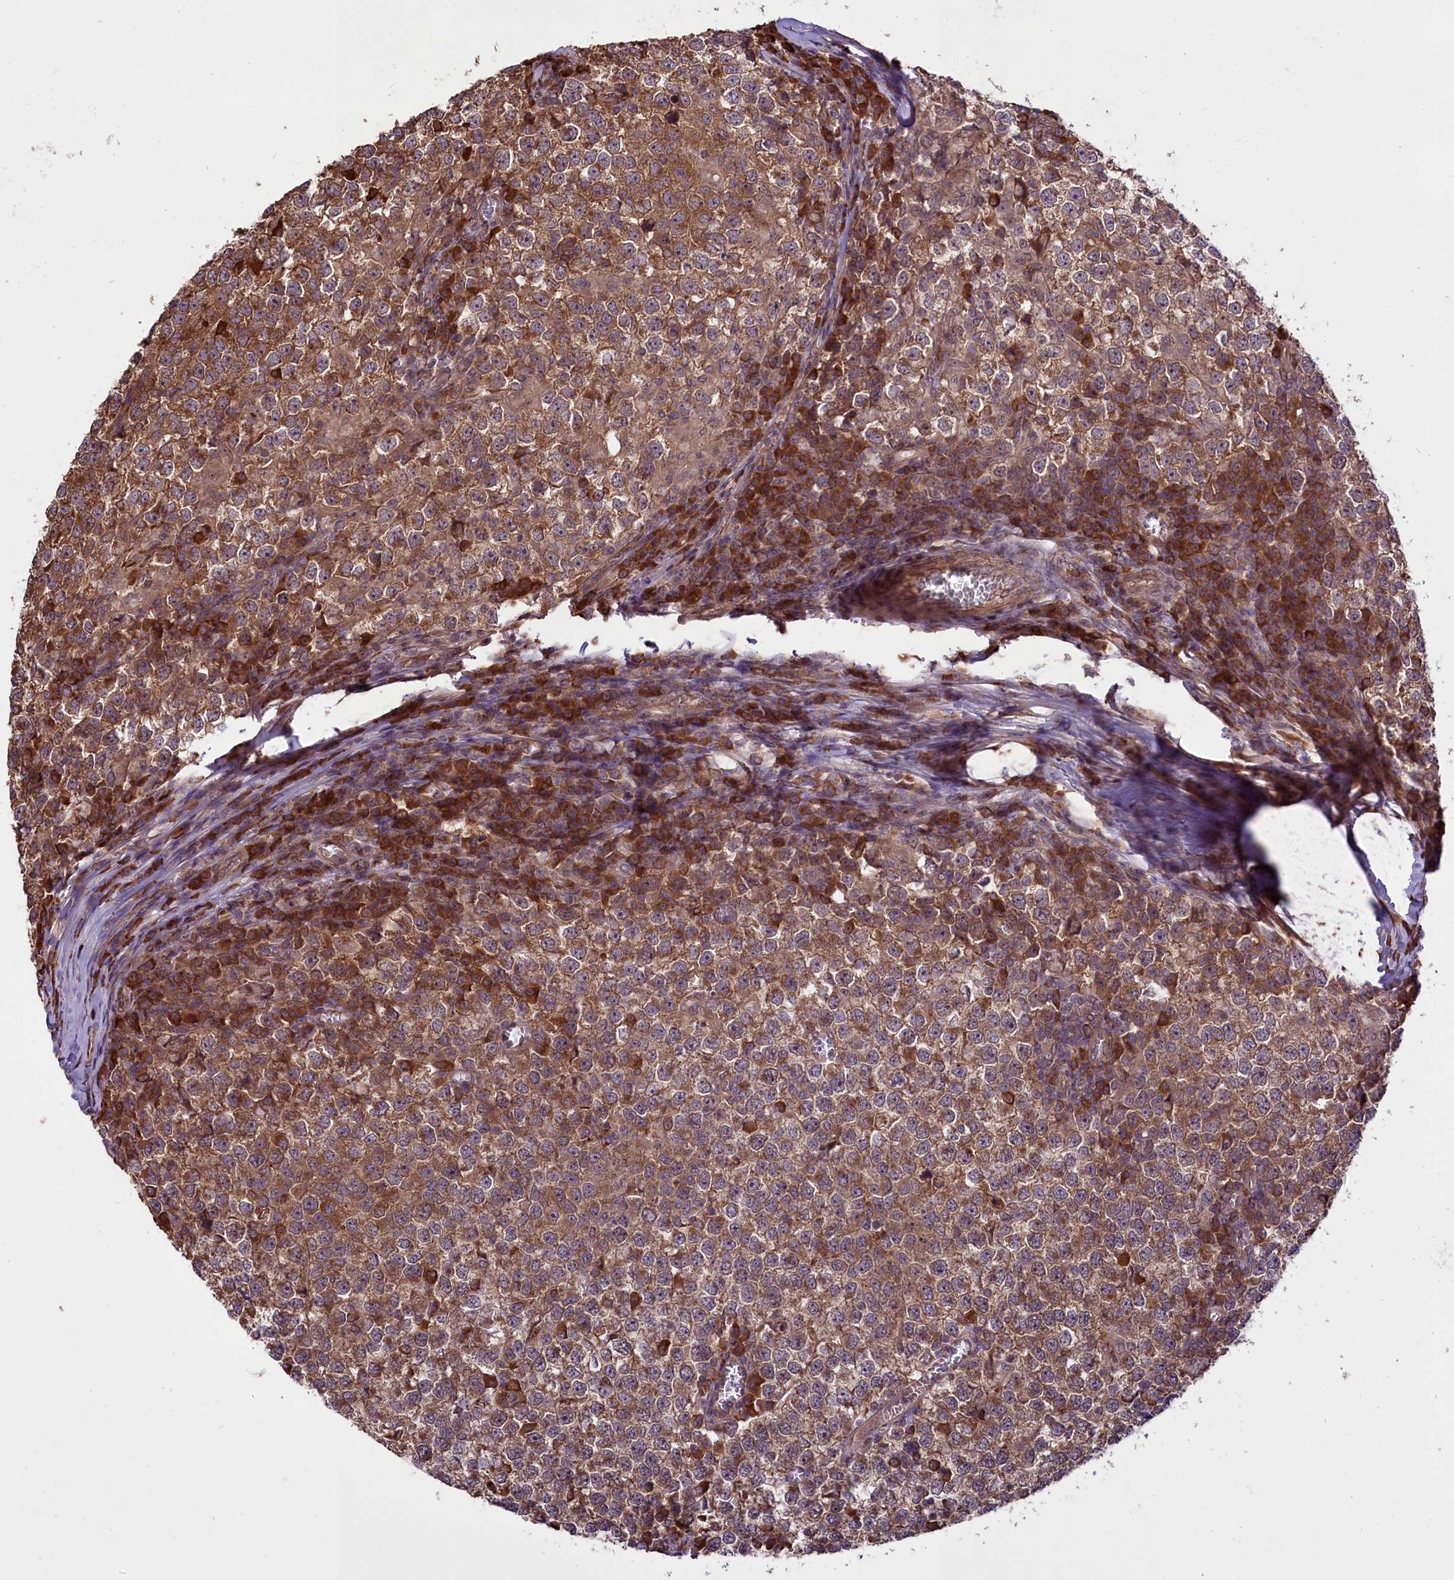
{"staining": {"intensity": "moderate", "quantity": ">75%", "location": "cytoplasmic/membranous"}, "tissue": "testis cancer", "cell_type": "Tumor cells", "image_type": "cancer", "snomed": [{"axis": "morphology", "description": "Seminoma, NOS"}, {"axis": "topography", "description": "Testis"}], "caption": "Protein expression analysis of testis cancer displays moderate cytoplasmic/membranous positivity in approximately >75% of tumor cells.", "gene": "HDAC5", "patient": {"sex": "male", "age": 65}}